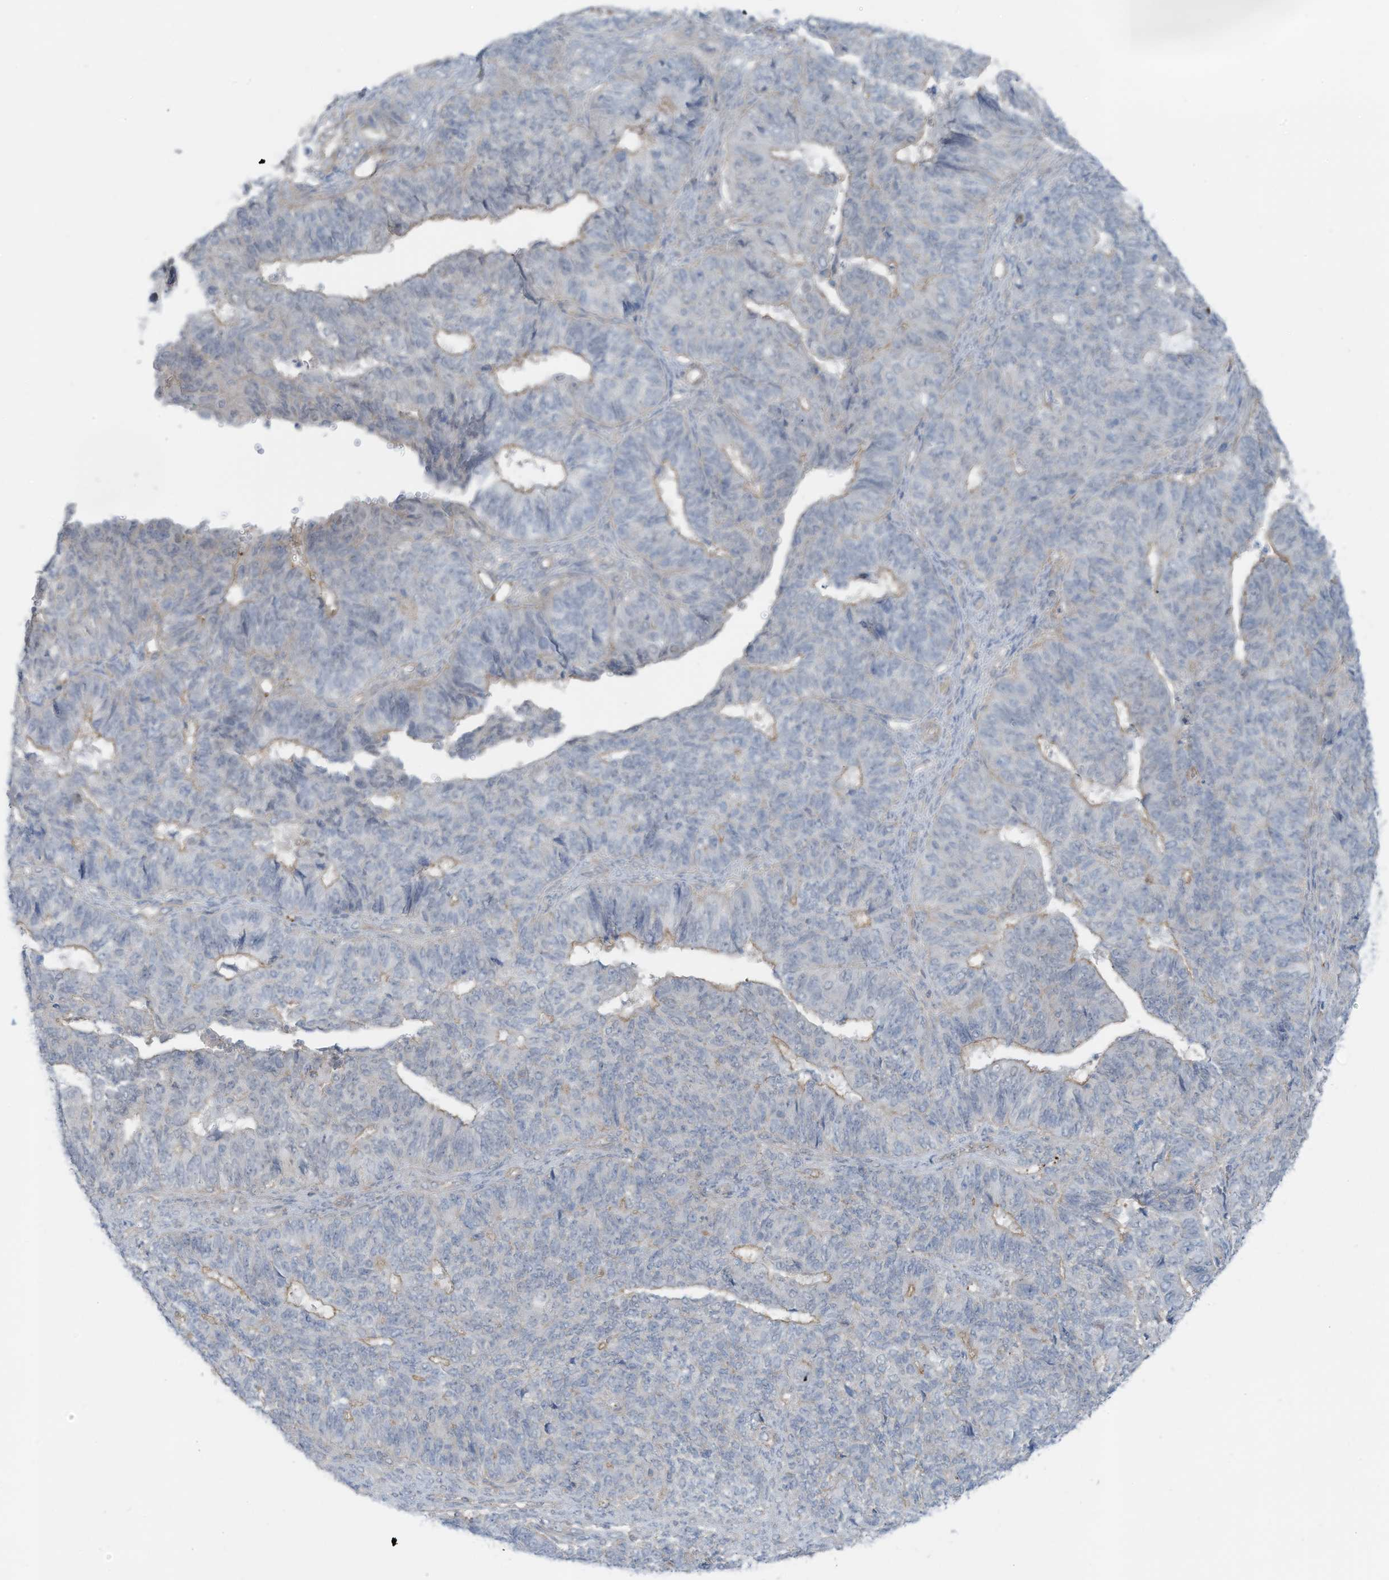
{"staining": {"intensity": "weak", "quantity": "<25%", "location": "cytoplasmic/membranous"}, "tissue": "endometrial cancer", "cell_type": "Tumor cells", "image_type": "cancer", "snomed": [{"axis": "morphology", "description": "Adenocarcinoma, NOS"}, {"axis": "topography", "description": "Endometrium"}], "caption": "DAB (3,3'-diaminobenzidine) immunohistochemical staining of endometrial cancer (adenocarcinoma) displays no significant staining in tumor cells.", "gene": "ZNF846", "patient": {"sex": "female", "age": 32}}